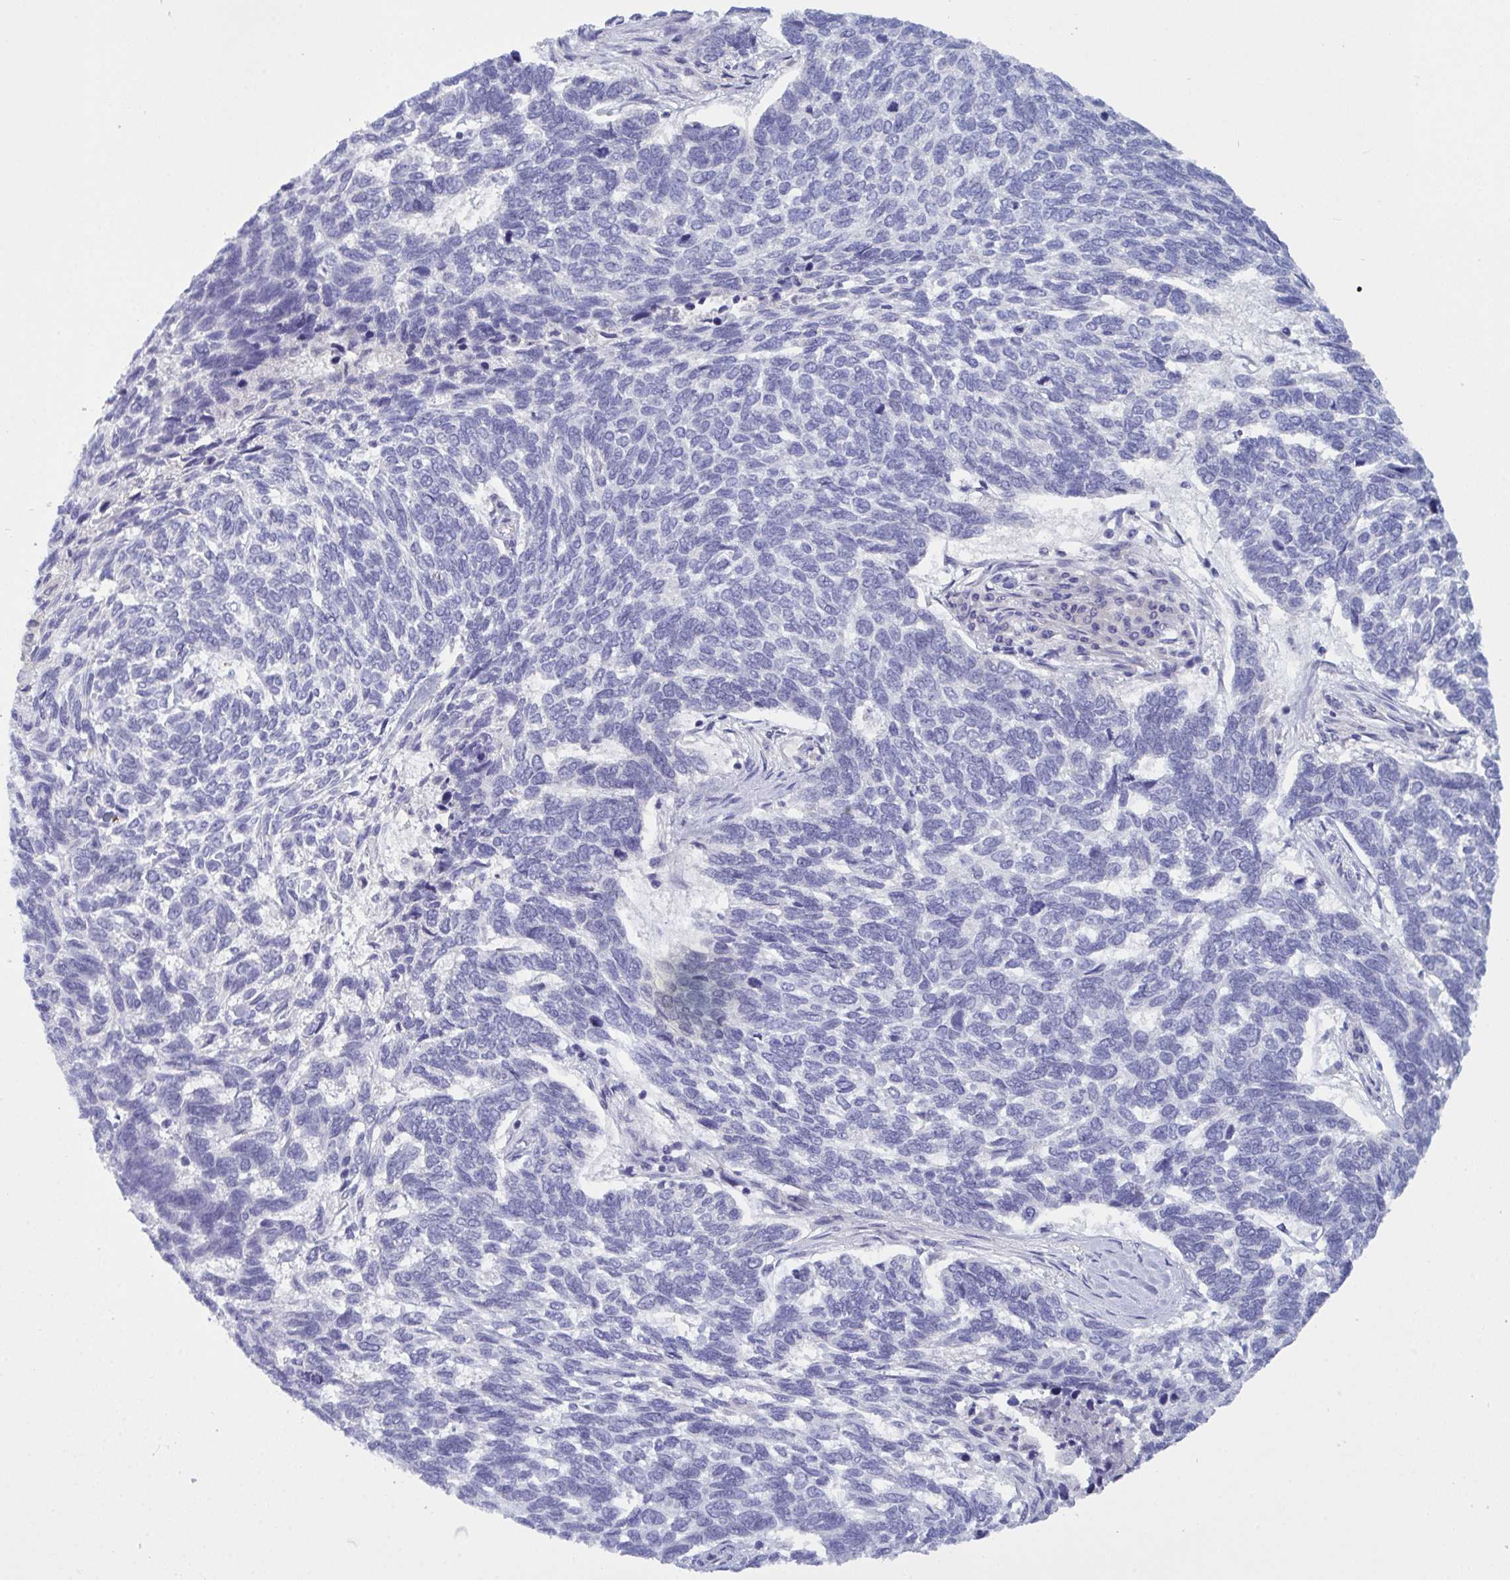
{"staining": {"intensity": "negative", "quantity": "none", "location": "none"}, "tissue": "skin cancer", "cell_type": "Tumor cells", "image_type": "cancer", "snomed": [{"axis": "morphology", "description": "Basal cell carcinoma"}, {"axis": "topography", "description": "Skin"}], "caption": "The immunohistochemistry (IHC) photomicrograph has no significant positivity in tumor cells of skin cancer tissue.", "gene": "SERPINB13", "patient": {"sex": "female", "age": 65}}